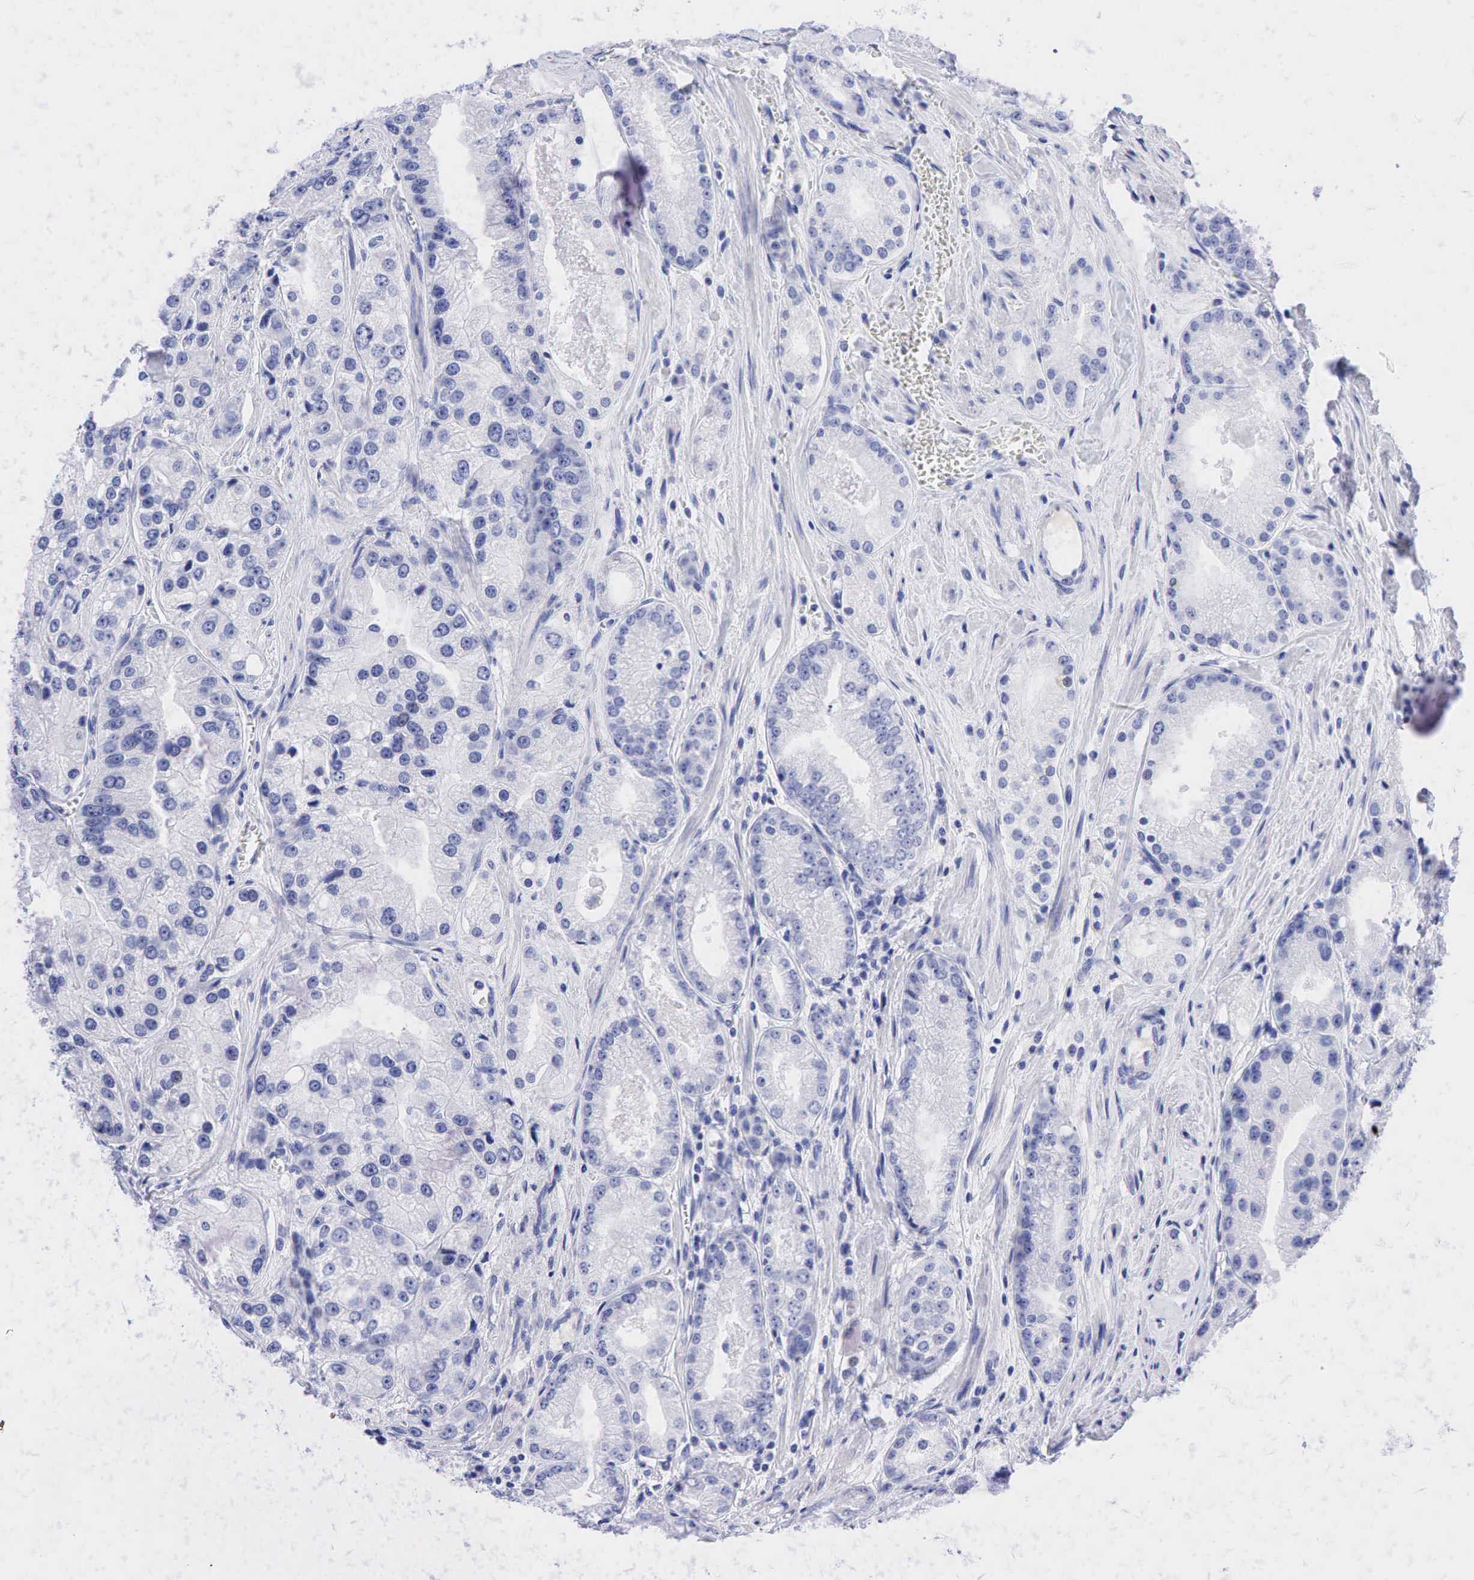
{"staining": {"intensity": "negative", "quantity": "none", "location": "none"}, "tissue": "prostate cancer", "cell_type": "Tumor cells", "image_type": "cancer", "snomed": [{"axis": "morphology", "description": "Adenocarcinoma, Medium grade"}, {"axis": "topography", "description": "Prostate"}], "caption": "The micrograph displays no significant expression in tumor cells of prostate cancer.", "gene": "NKX2-1", "patient": {"sex": "male", "age": 72}}